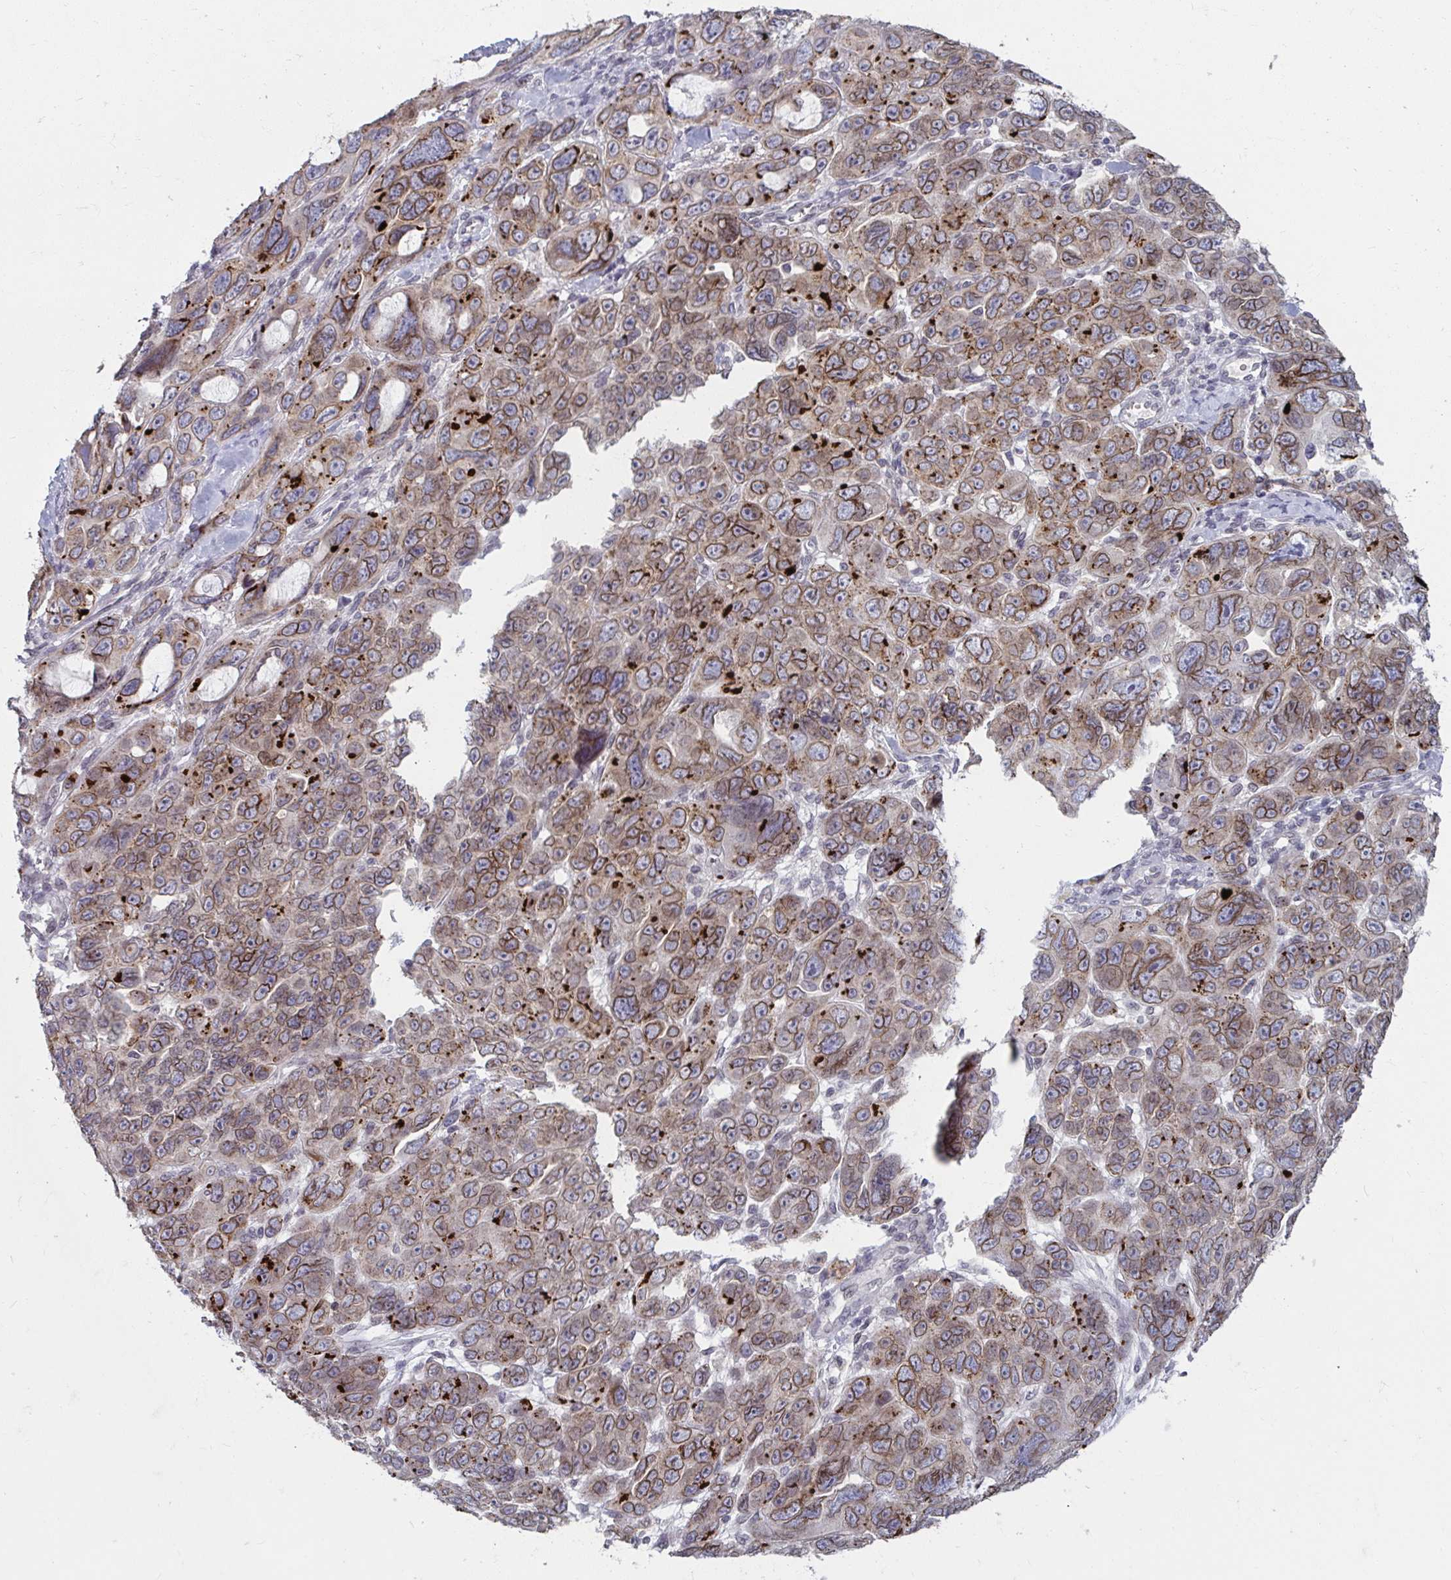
{"staining": {"intensity": "moderate", "quantity": ">75%", "location": "cytoplasmic/membranous,nuclear"}, "tissue": "ovarian cancer", "cell_type": "Tumor cells", "image_type": "cancer", "snomed": [{"axis": "morphology", "description": "Cystadenocarcinoma, serous, NOS"}, {"axis": "topography", "description": "Ovary"}], "caption": "Immunohistochemical staining of human ovarian serous cystadenocarcinoma displays medium levels of moderate cytoplasmic/membranous and nuclear positivity in about >75% of tumor cells.", "gene": "NUP133", "patient": {"sex": "female", "age": 63}}